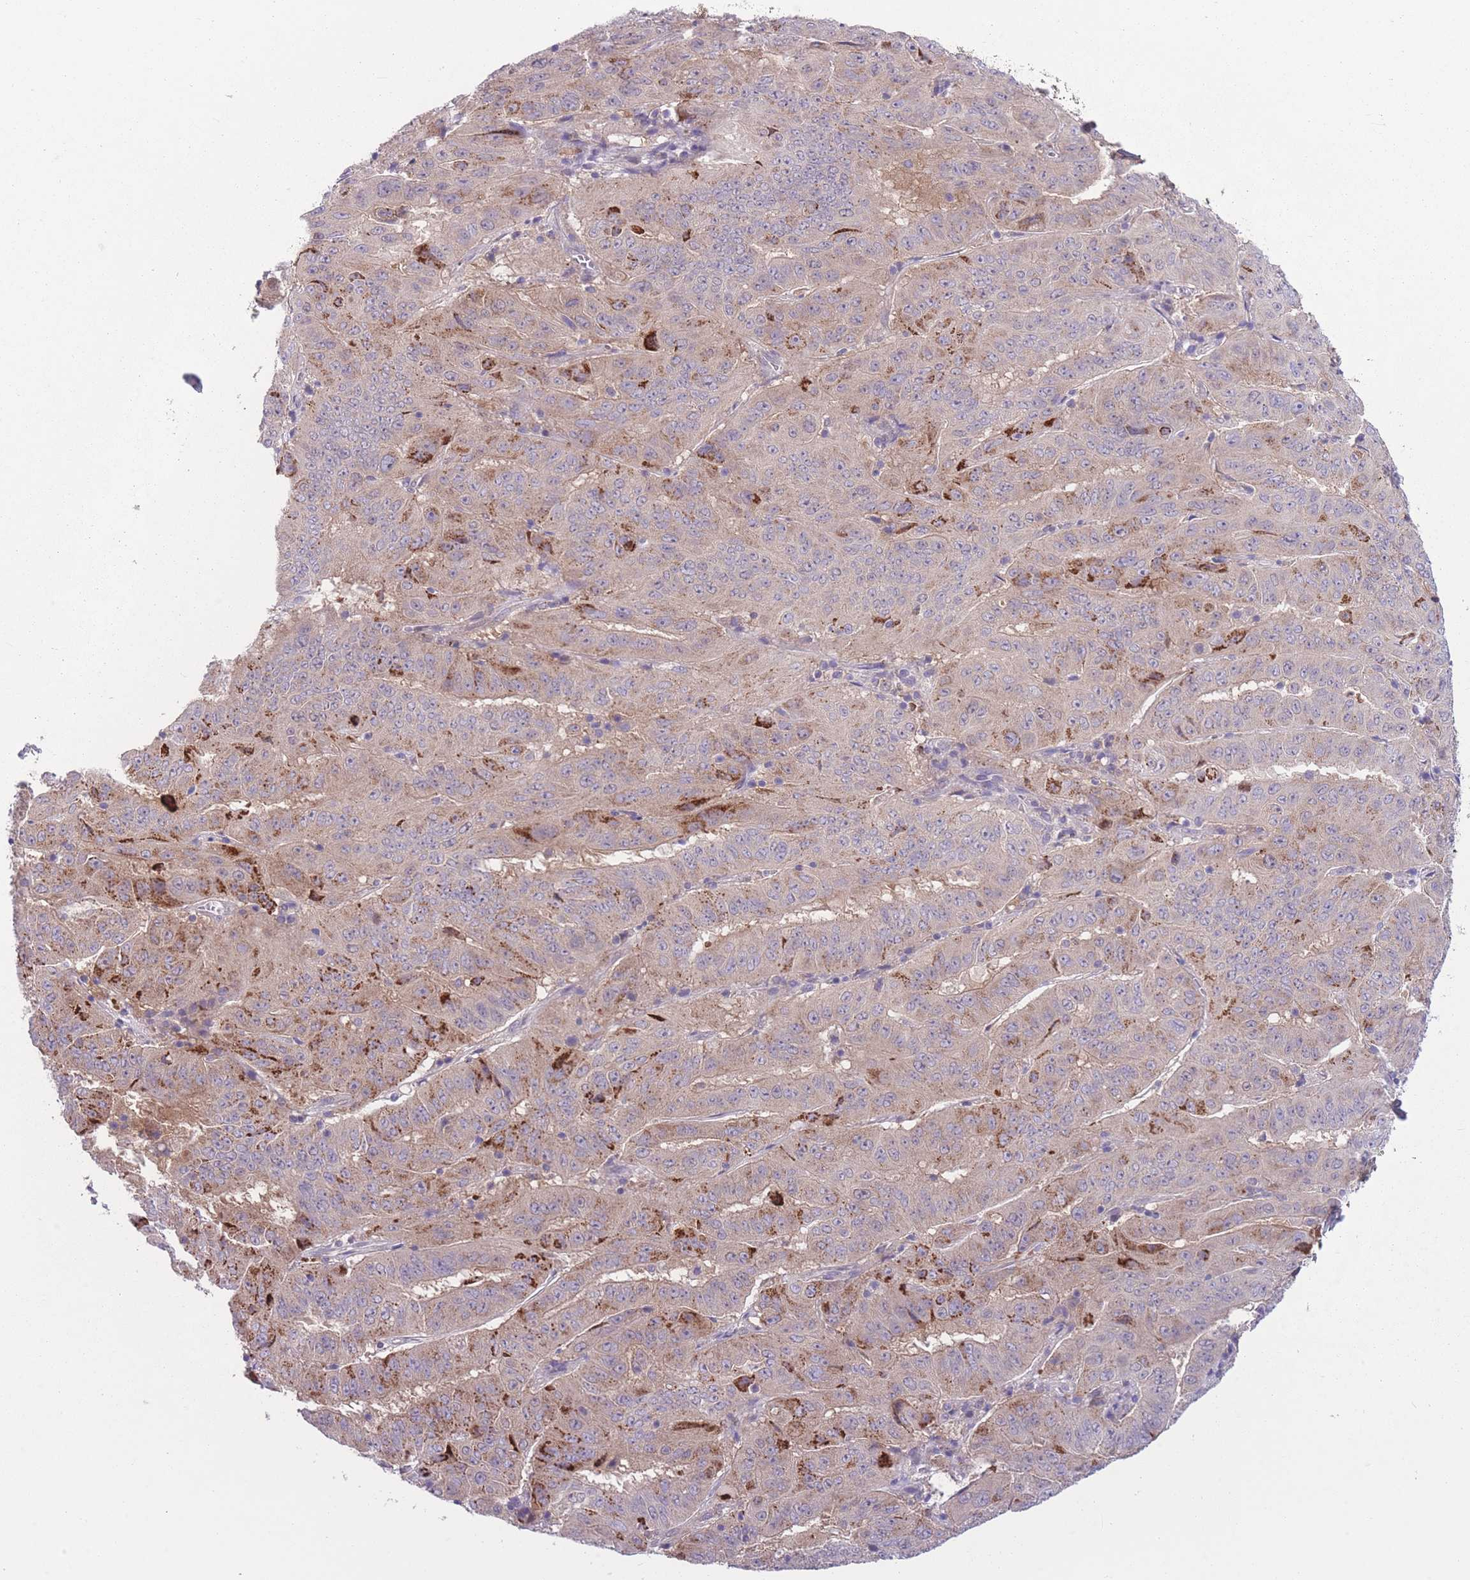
{"staining": {"intensity": "strong", "quantity": "<25%", "location": "cytoplasmic/membranous"}, "tissue": "pancreatic cancer", "cell_type": "Tumor cells", "image_type": "cancer", "snomed": [{"axis": "morphology", "description": "Adenocarcinoma, NOS"}, {"axis": "topography", "description": "Pancreas"}], "caption": "This photomicrograph displays pancreatic cancer (adenocarcinoma) stained with IHC to label a protein in brown. The cytoplasmic/membranous of tumor cells show strong positivity for the protein. Nuclei are counter-stained blue.", "gene": "CCT6B", "patient": {"sex": "male", "age": 63}}